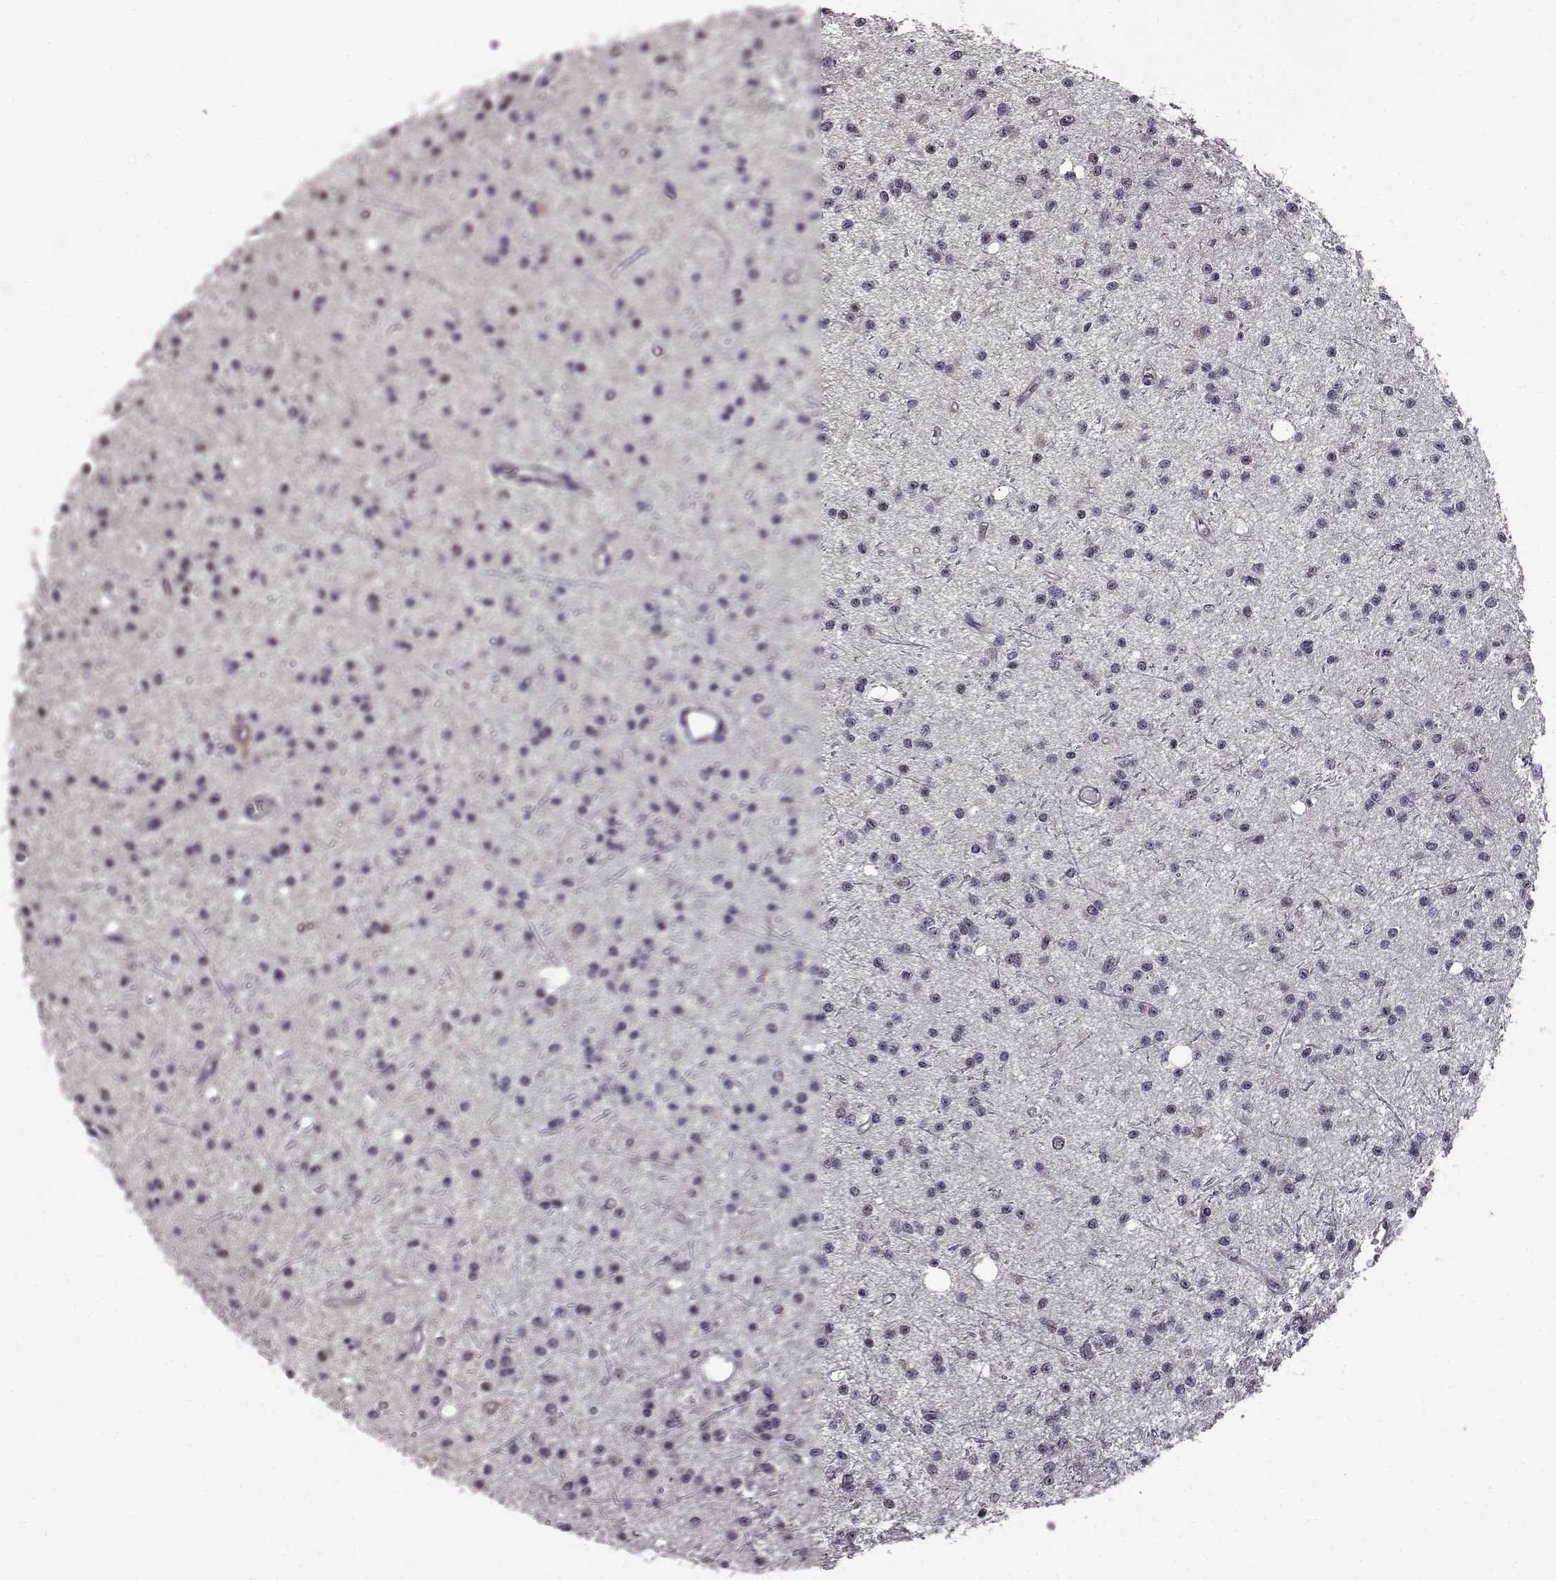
{"staining": {"intensity": "negative", "quantity": "none", "location": "none"}, "tissue": "glioma", "cell_type": "Tumor cells", "image_type": "cancer", "snomed": [{"axis": "morphology", "description": "Glioma, malignant, Low grade"}, {"axis": "topography", "description": "Brain"}], "caption": "DAB (3,3'-diaminobenzidine) immunohistochemical staining of human glioma demonstrates no significant expression in tumor cells. The staining is performed using DAB brown chromogen with nuclei counter-stained in using hematoxylin.", "gene": "FSHB", "patient": {"sex": "male", "age": 27}}